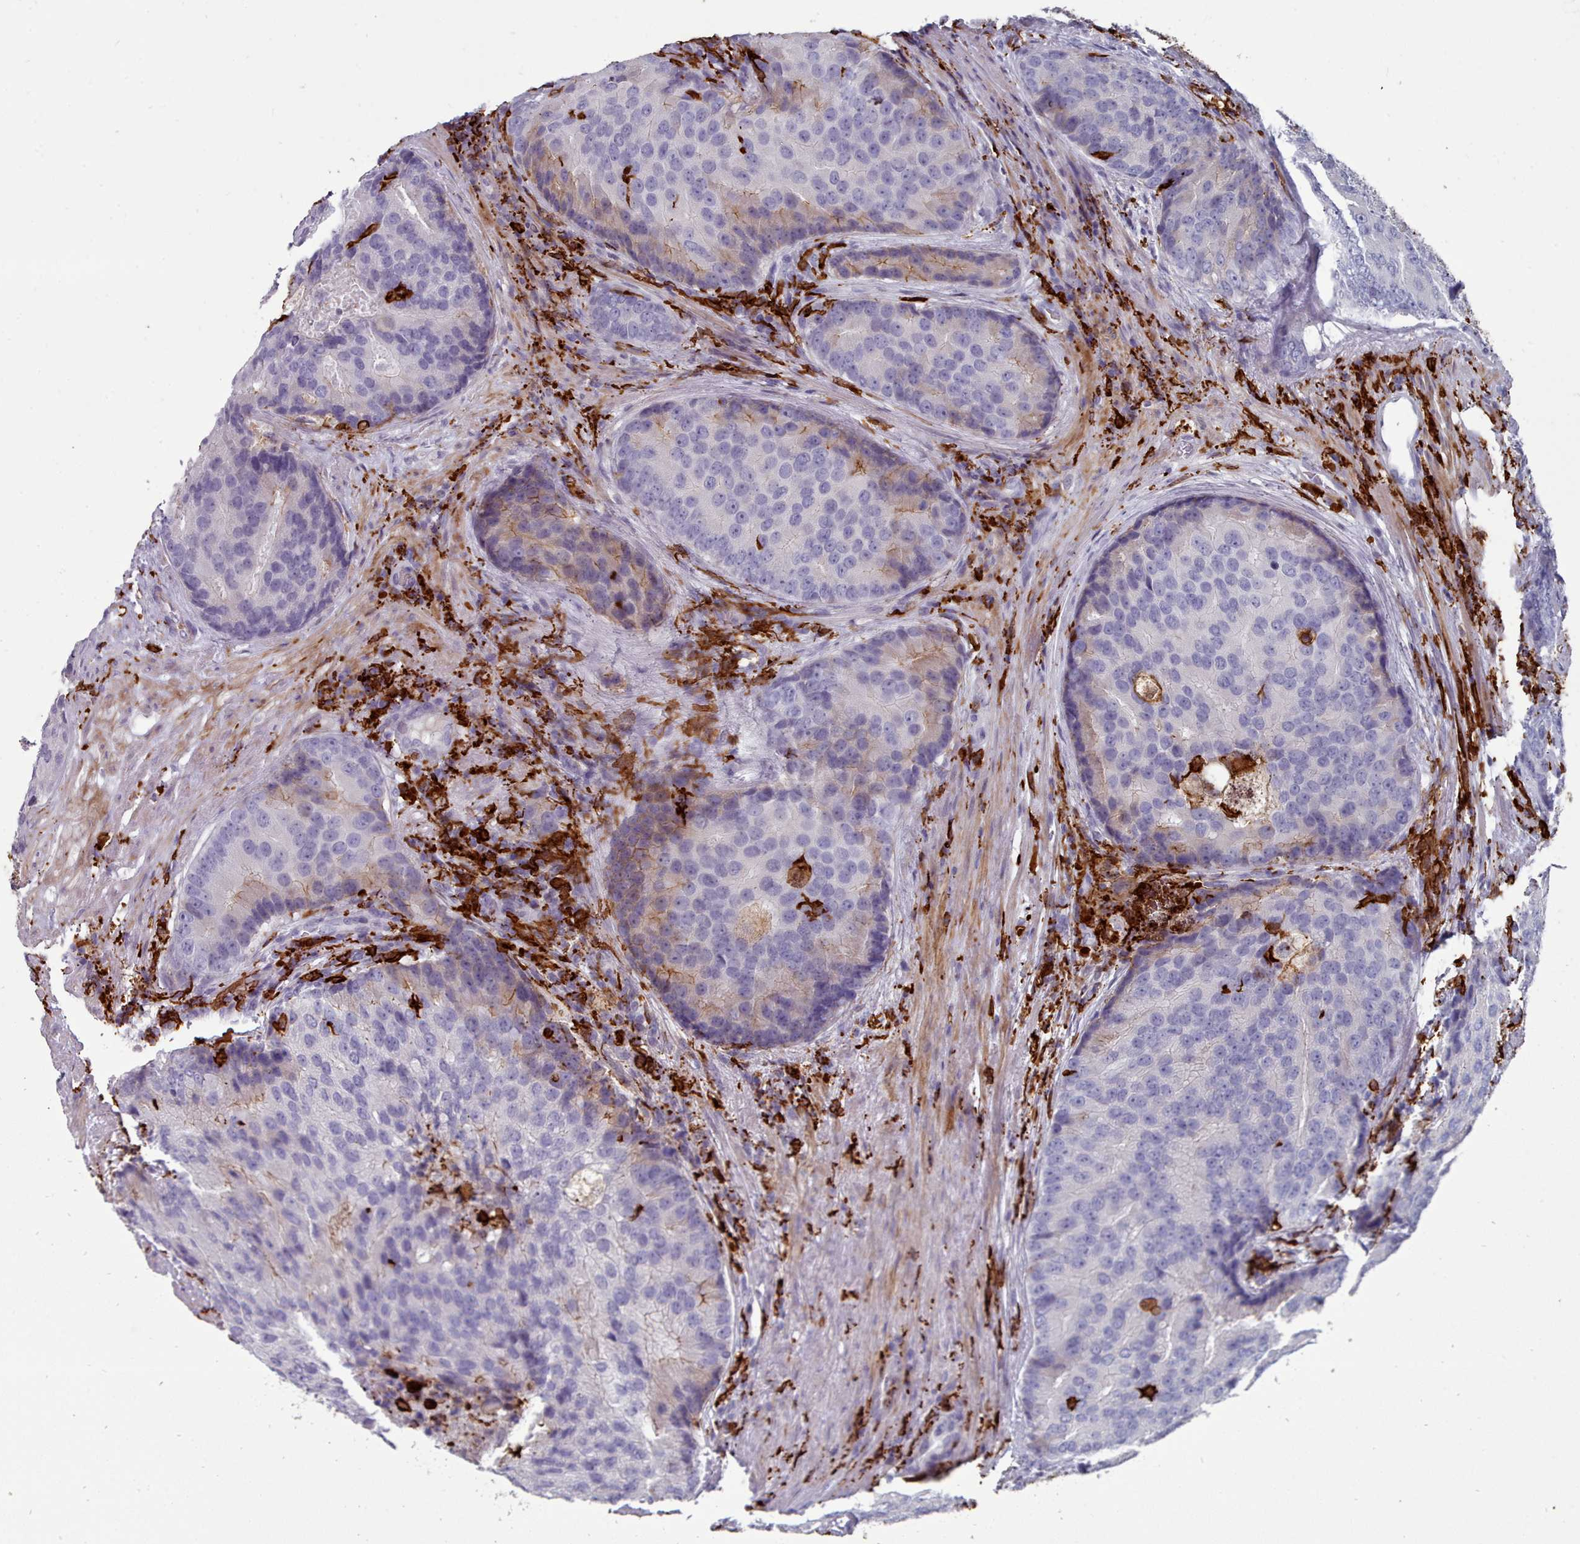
{"staining": {"intensity": "negative", "quantity": "none", "location": "none"}, "tissue": "prostate cancer", "cell_type": "Tumor cells", "image_type": "cancer", "snomed": [{"axis": "morphology", "description": "Adenocarcinoma, High grade"}, {"axis": "topography", "description": "Prostate"}], "caption": "The image displays no significant staining in tumor cells of prostate adenocarcinoma (high-grade). Nuclei are stained in blue.", "gene": "AIF1", "patient": {"sex": "male", "age": 62}}